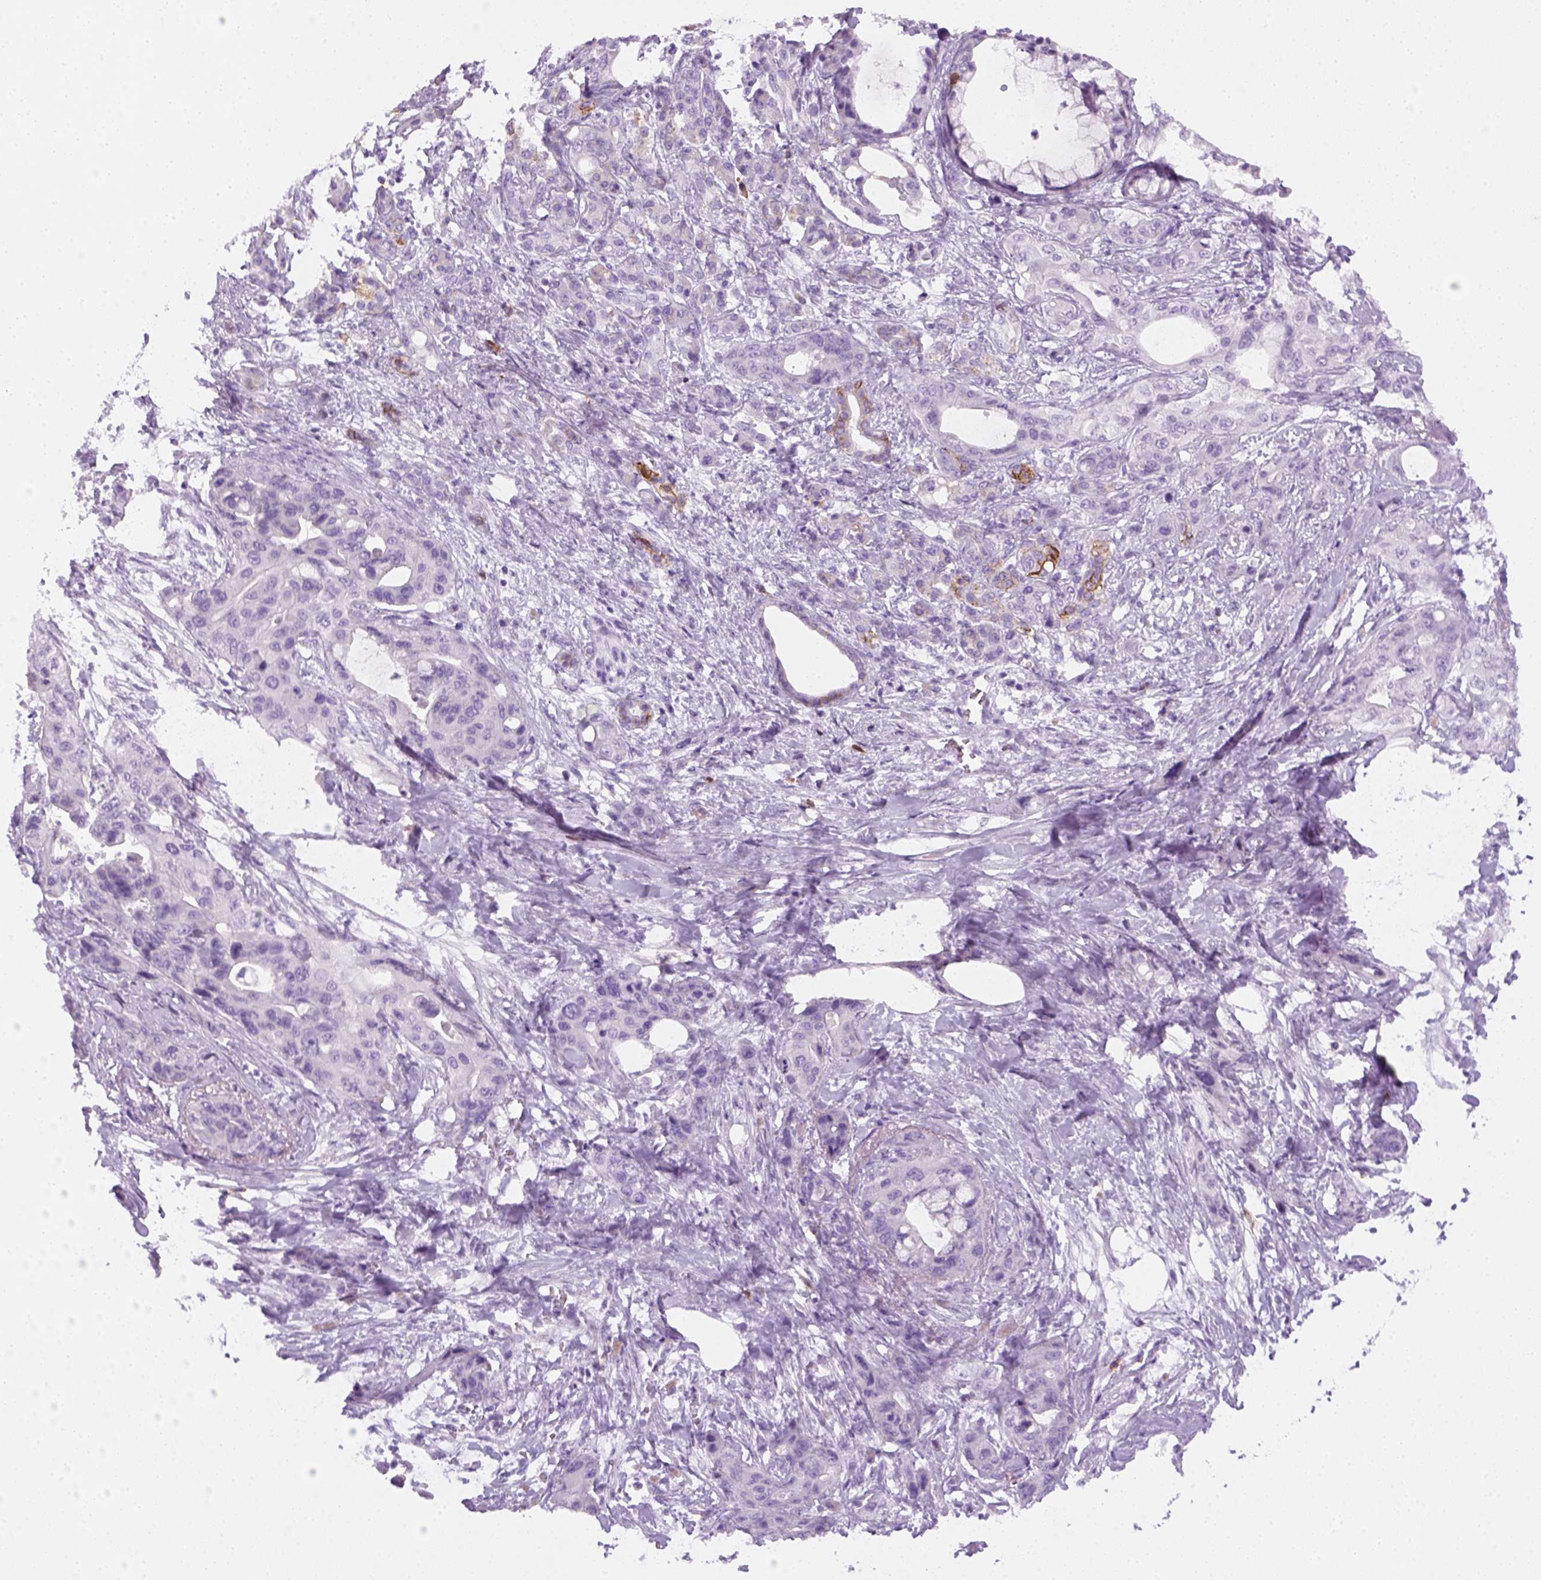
{"staining": {"intensity": "negative", "quantity": "none", "location": "none"}, "tissue": "pancreatic cancer", "cell_type": "Tumor cells", "image_type": "cancer", "snomed": [{"axis": "morphology", "description": "Adenocarcinoma, NOS"}, {"axis": "topography", "description": "Pancreas"}], "caption": "High magnification brightfield microscopy of pancreatic adenocarcinoma stained with DAB (3,3'-diaminobenzidine) (brown) and counterstained with hematoxylin (blue): tumor cells show no significant staining. (DAB (3,3'-diaminobenzidine) immunohistochemistry visualized using brightfield microscopy, high magnification).", "gene": "AQP3", "patient": {"sex": "male", "age": 71}}